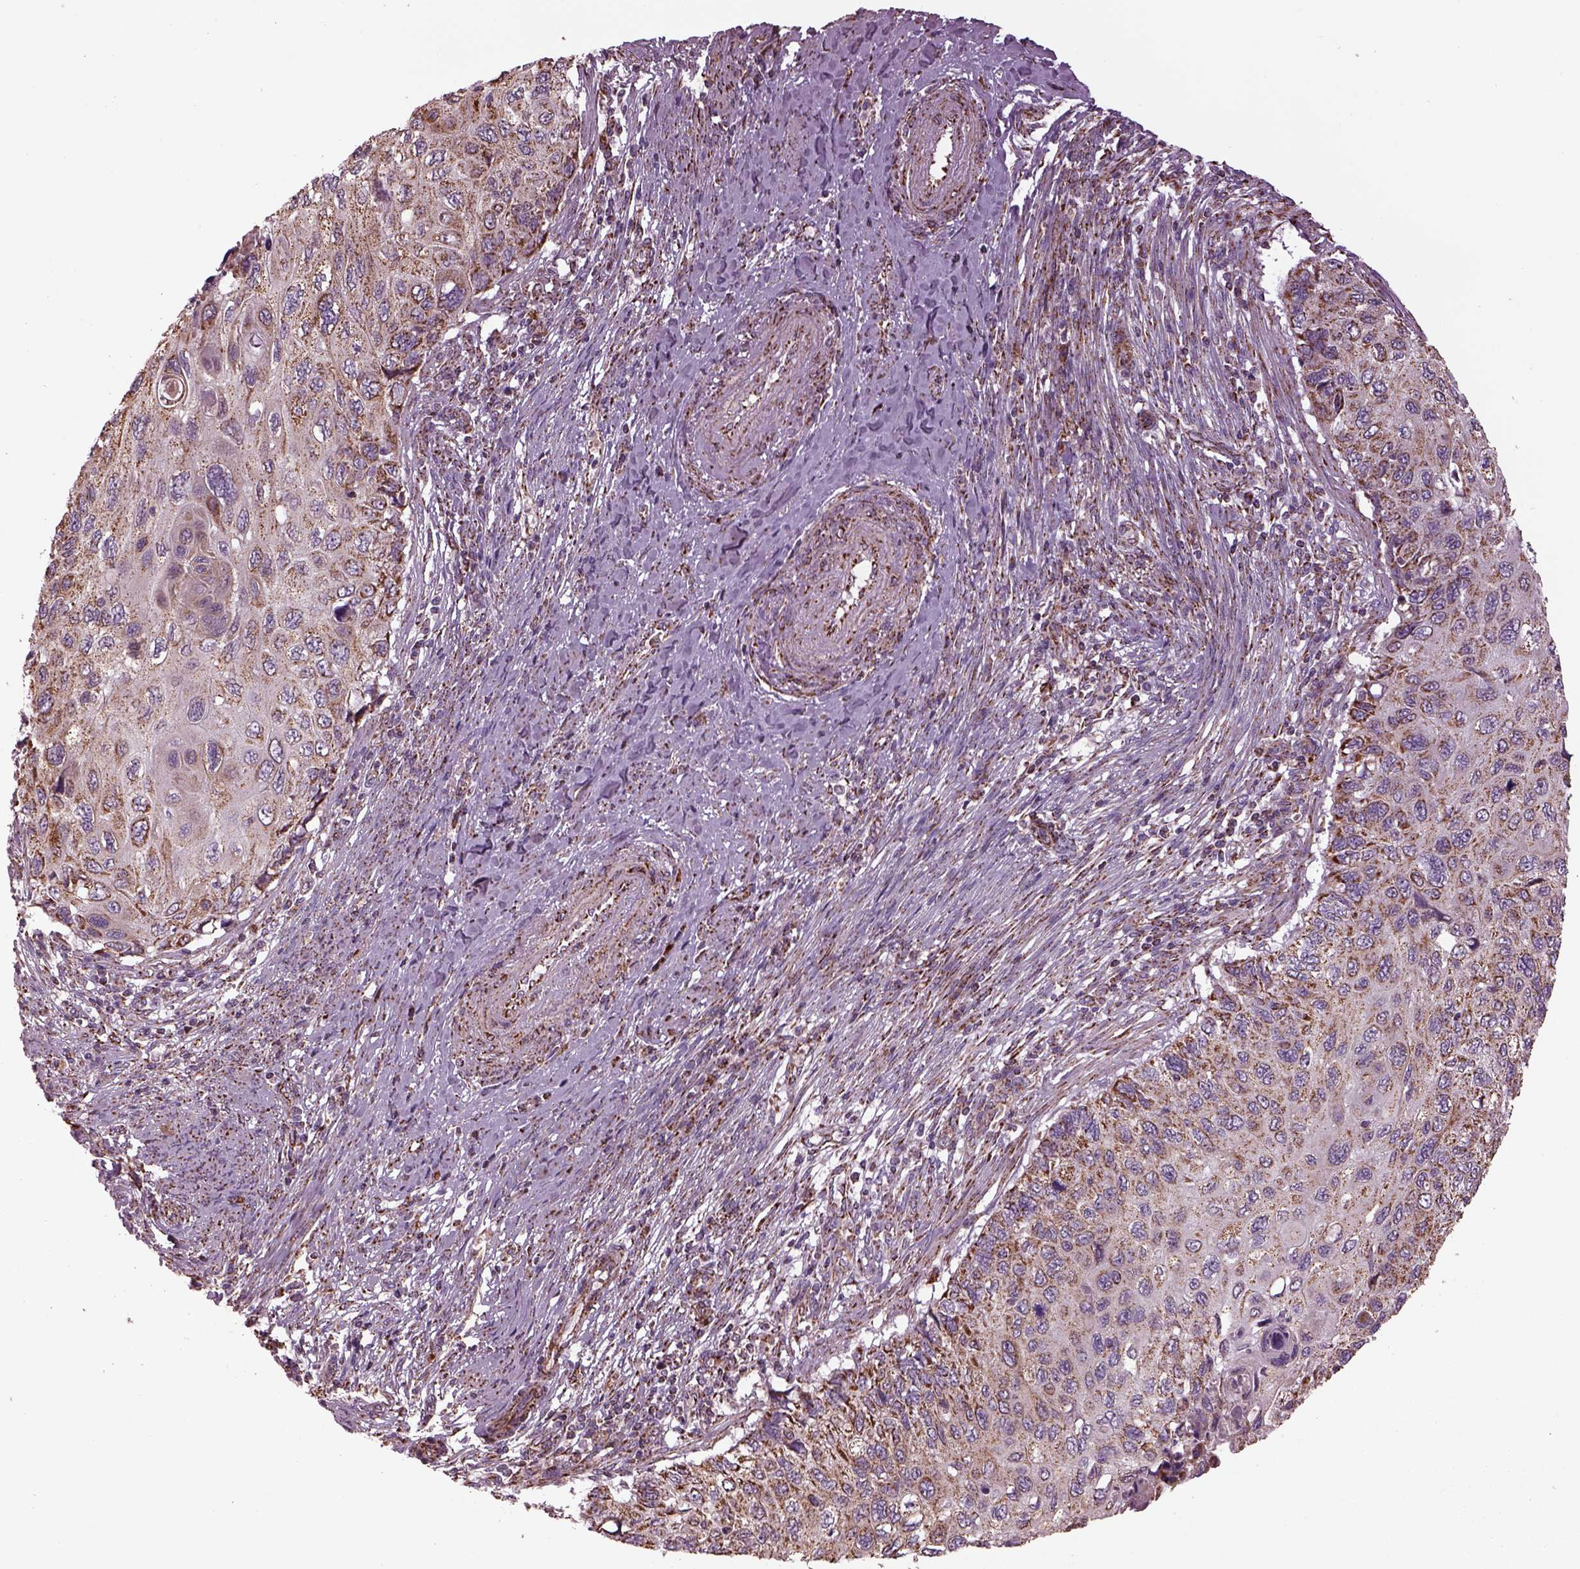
{"staining": {"intensity": "weak", "quantity": "25%-75%", "location": "cytoplasmic/membranous"}, "tissue": "cervical cancer", "cell_type": "Tumor cells", "image_type": "cancer", "snomed": [{"axis": "morphology", "description": "Squamous cell carcinoma, NOS"}, {"axis": "topography", "description": "Cervix"}], "caption": "An immunohistochemistry (IHC) micrograph of tumor tissue is shown. Protein staining in brown shows weak cytoplasmic/membranous positivity in squamous cell carcinoma (cervical) within tumor cells.", "gene": "TMEM254", "patient": {"sex": "female", "age": 70}}